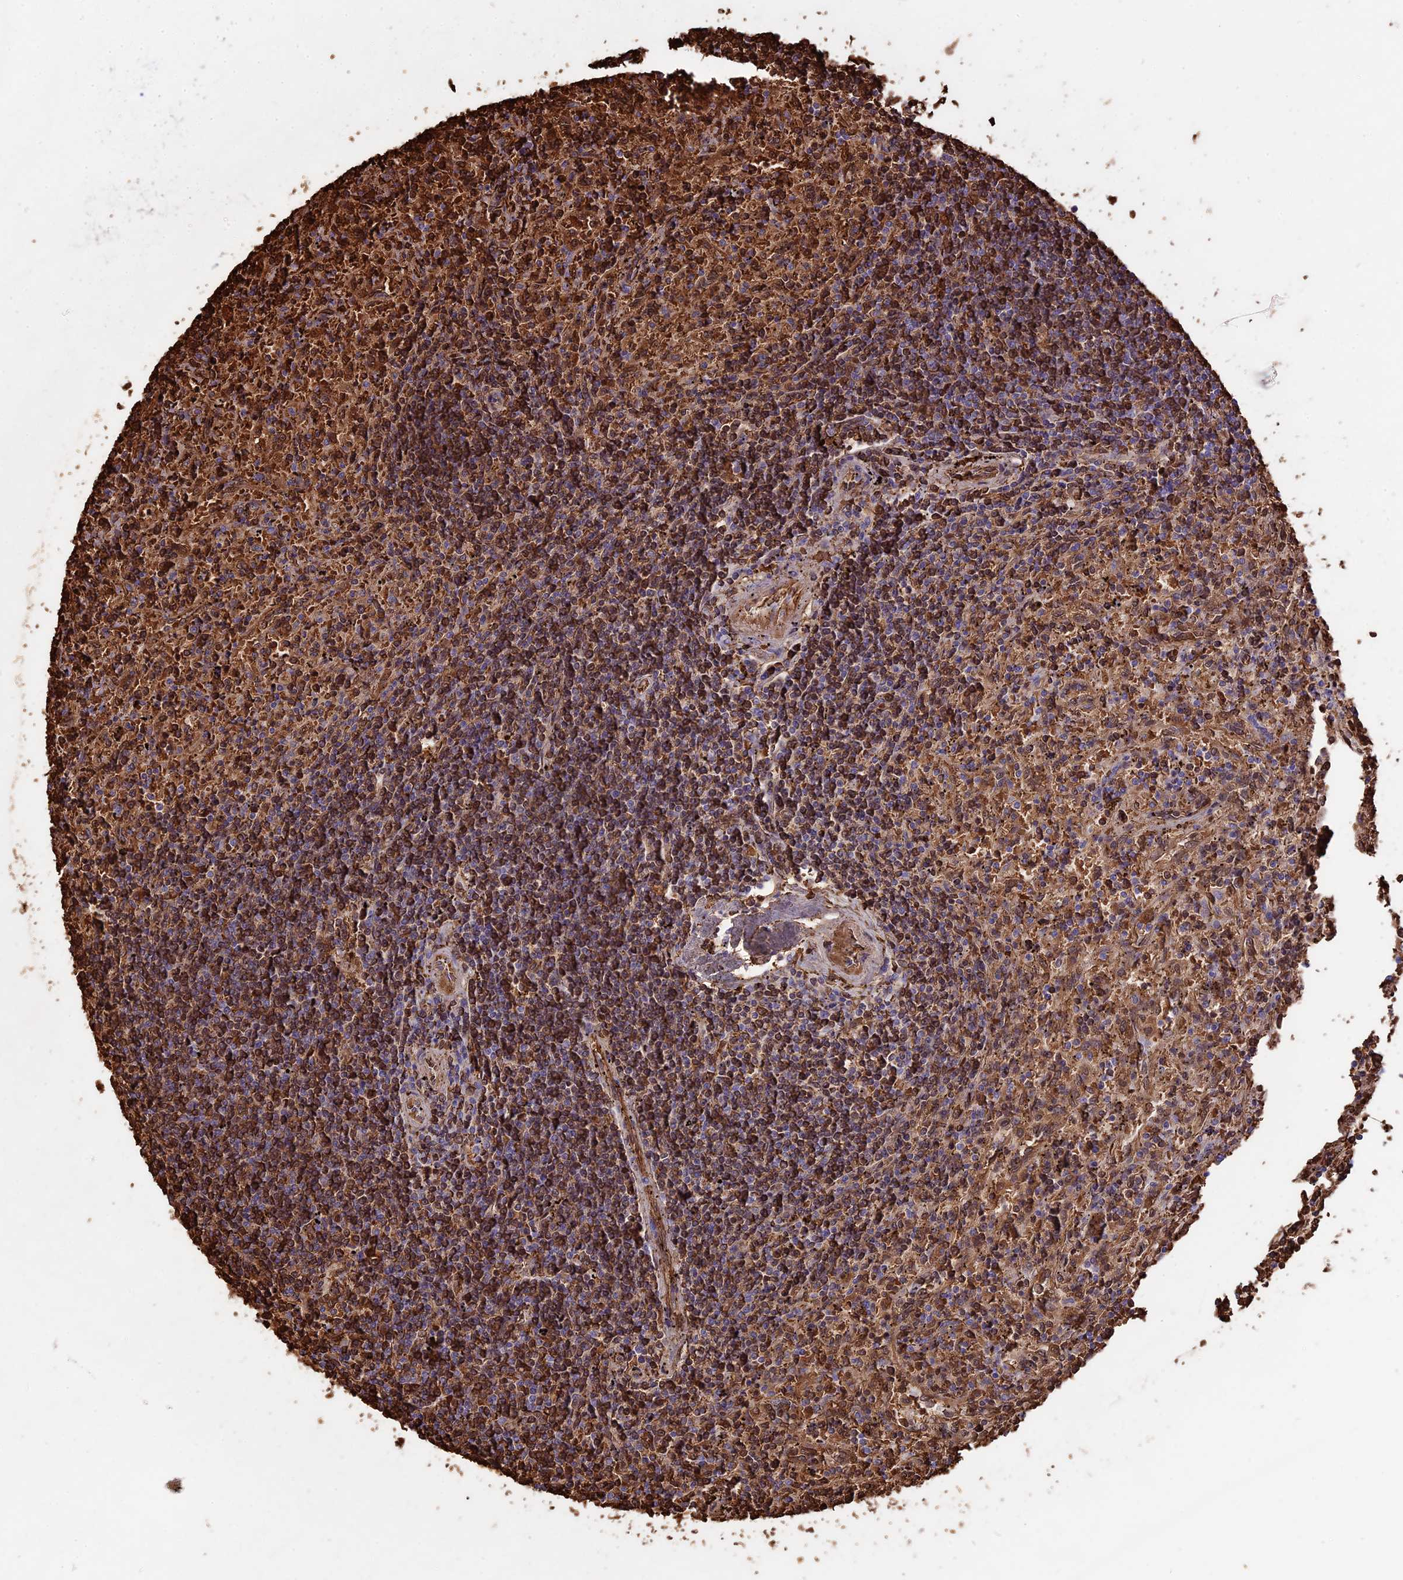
{"staining": {"intensity": "moderate", "quantity": ">75%", "location": "cytoplasmic/membranous"}, "tissue": "lymphoma", "cell_type": "Tumor cells", "image_type": "cancer", "snomed": [{"axis": "morphology", "description": "Malignant lymphoma, non-Hodgkin's type, Low grade"}, {"axis": "topography", "description": "Spleen"}], "caption": "Immunohistochemical staining of malignant lymphoma, non-Hodgkin's type (low-grade) reveals moderate cytoplasmic/membranous protein positivity in about >75% of tumor cells.", "gene": "TTC4", "patient": {"sex": "male", "age": 76}}